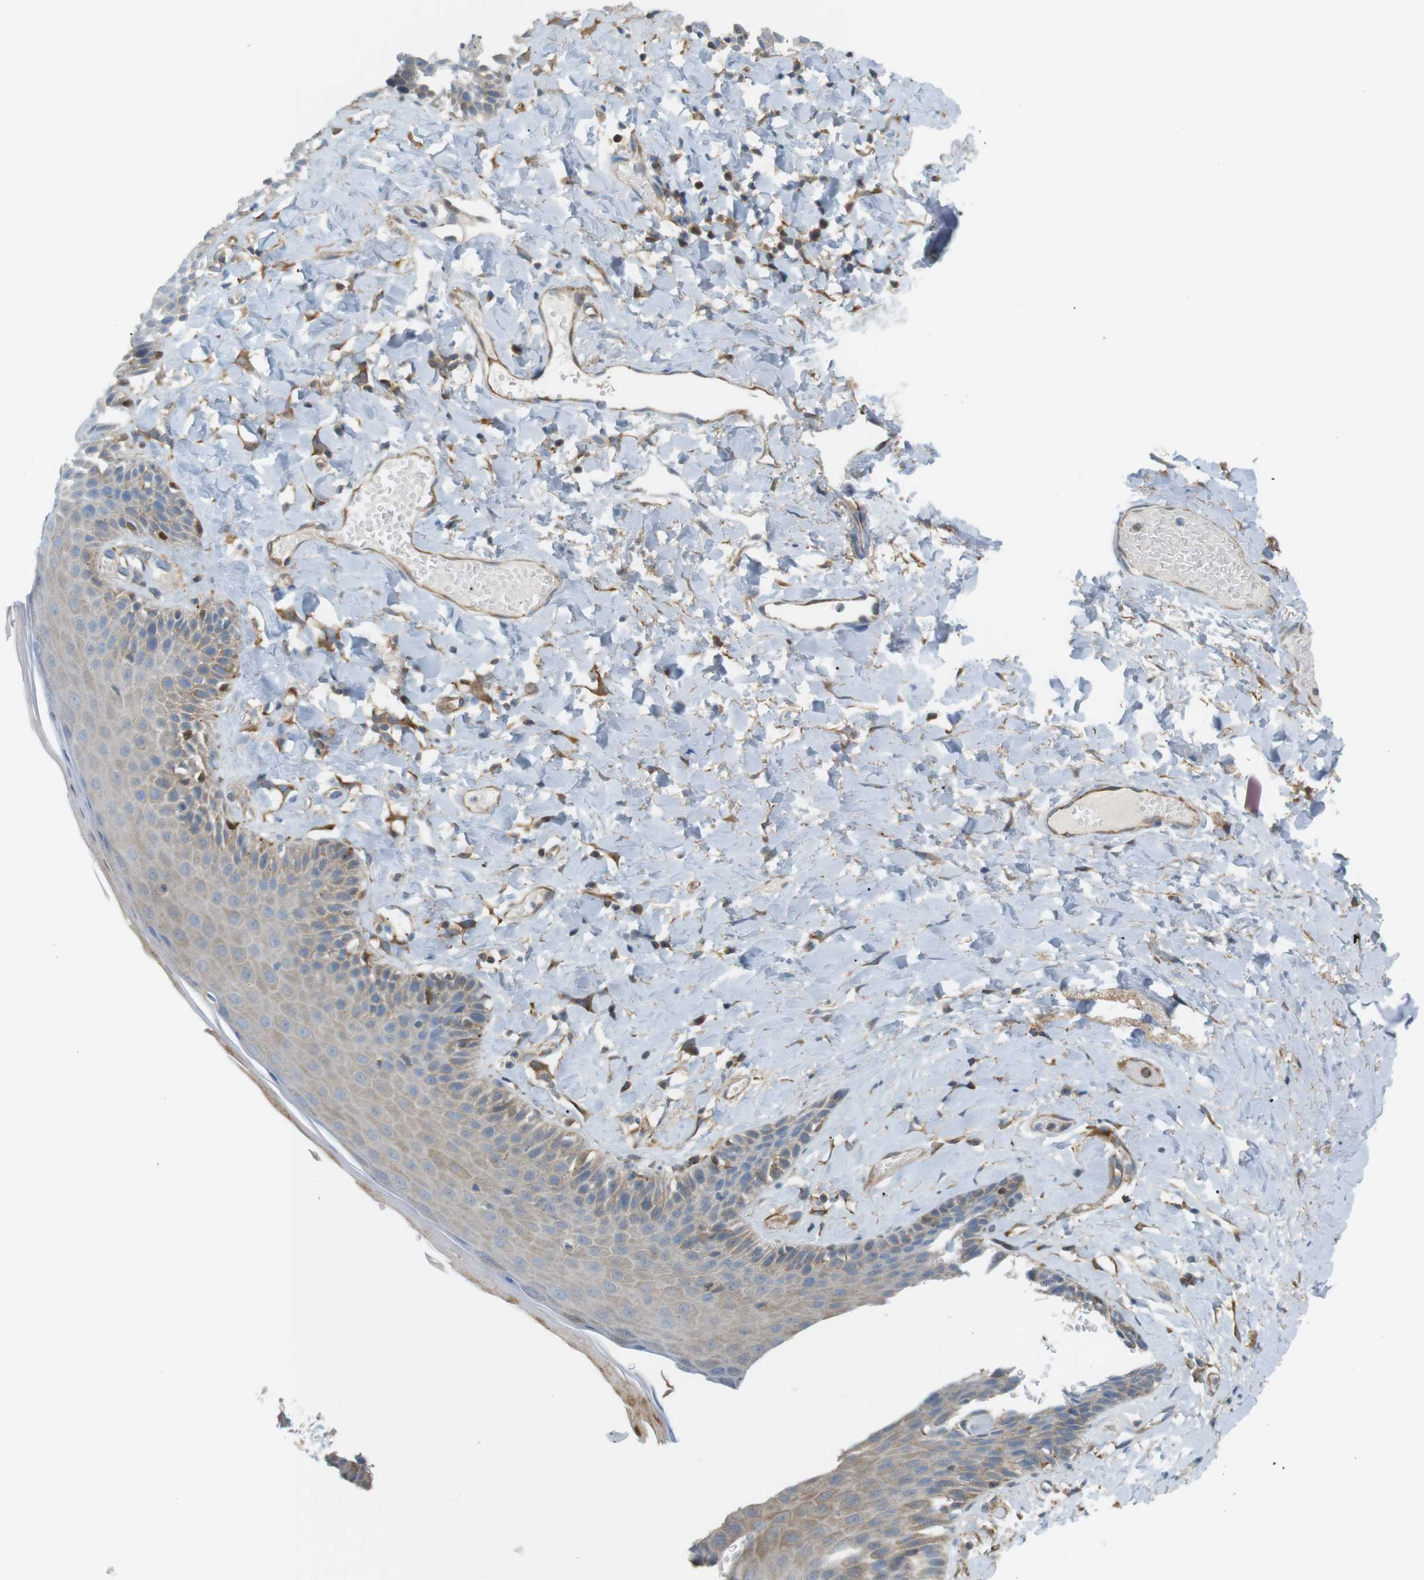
{"staining": {"intensity": "moderate", "quantity": "<25%", "location": "cytoplasmic/membranous"}, "tissue": "skin", "cell_type": "Epidermal cells", "image_type": "normal", "snomed": [{"axis": "morphology", "description": "Normal tissue, NOS"}, {"axis": "topography", "description": "Anal"}], "caption": "Immunohistochemistry image of normal skin: human skin stained using IHC displays low levels of moderate protein expression localized specifically in the cytoplasmic/membranous of epidermal cells, appearing as a cytoplasmic/membranous brown color.", "gene": "PEPD", "patient": {"sex": "male", "age": 69}}